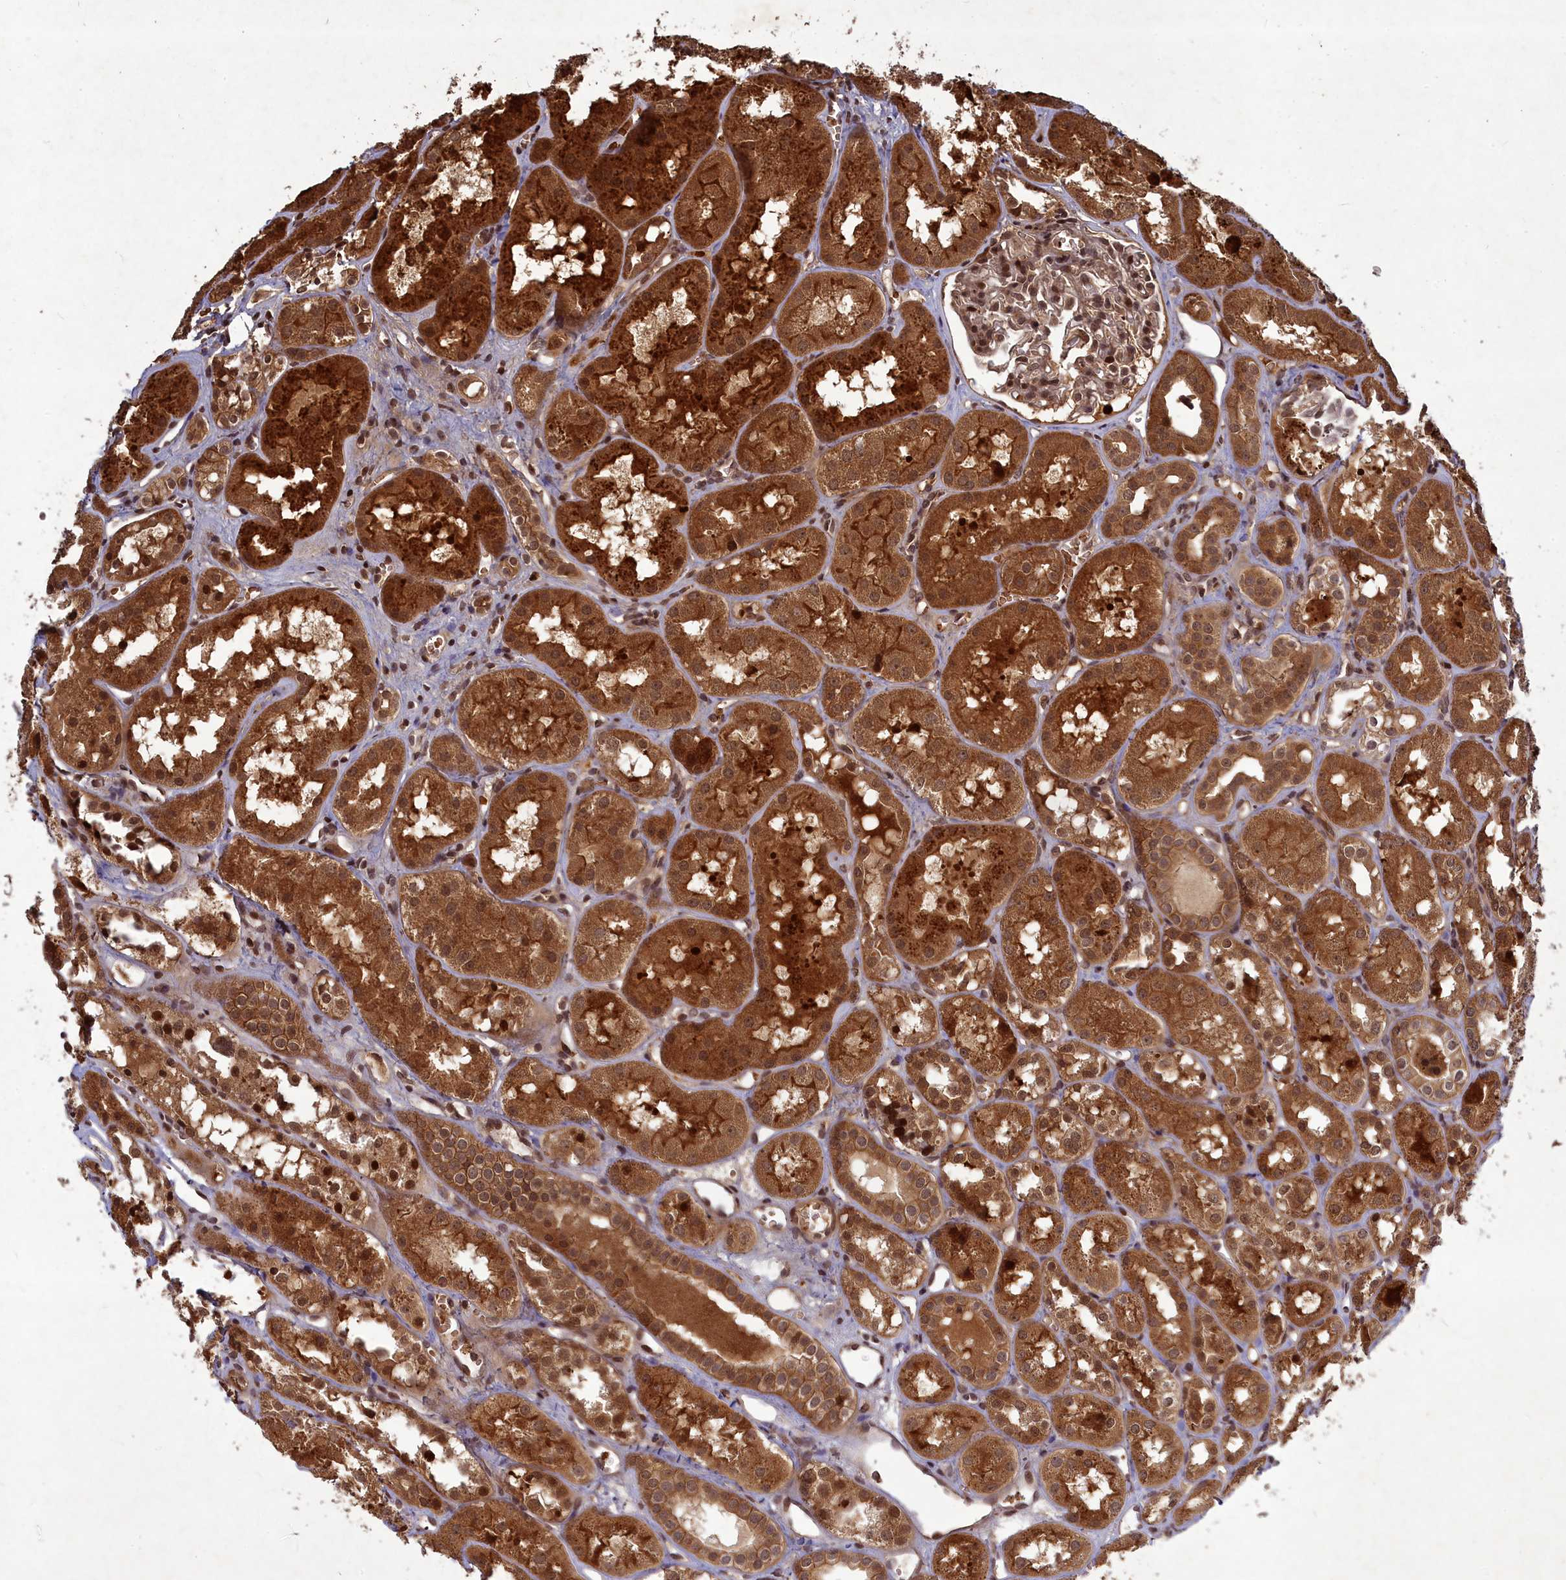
{"staining": {"intensity": "moderate", "quantity": ">75%", "location": "nuclear"}, "tissue": "kidney", "cell_type": "Cells in glomeruli", "image_type": "normal", "snomed": [{"axis": "morphology", "description": "Normal tissue, NOS"}, {"axis": "topography", "description": "Kidney"}], "caption": "Protein analysis of unremarkable kidney exhibits moderate nuclear staining in approximately >75% of cells in glomeruli.", "gene": "SRMS", "patient": {"sex": "male", "age": 16}}